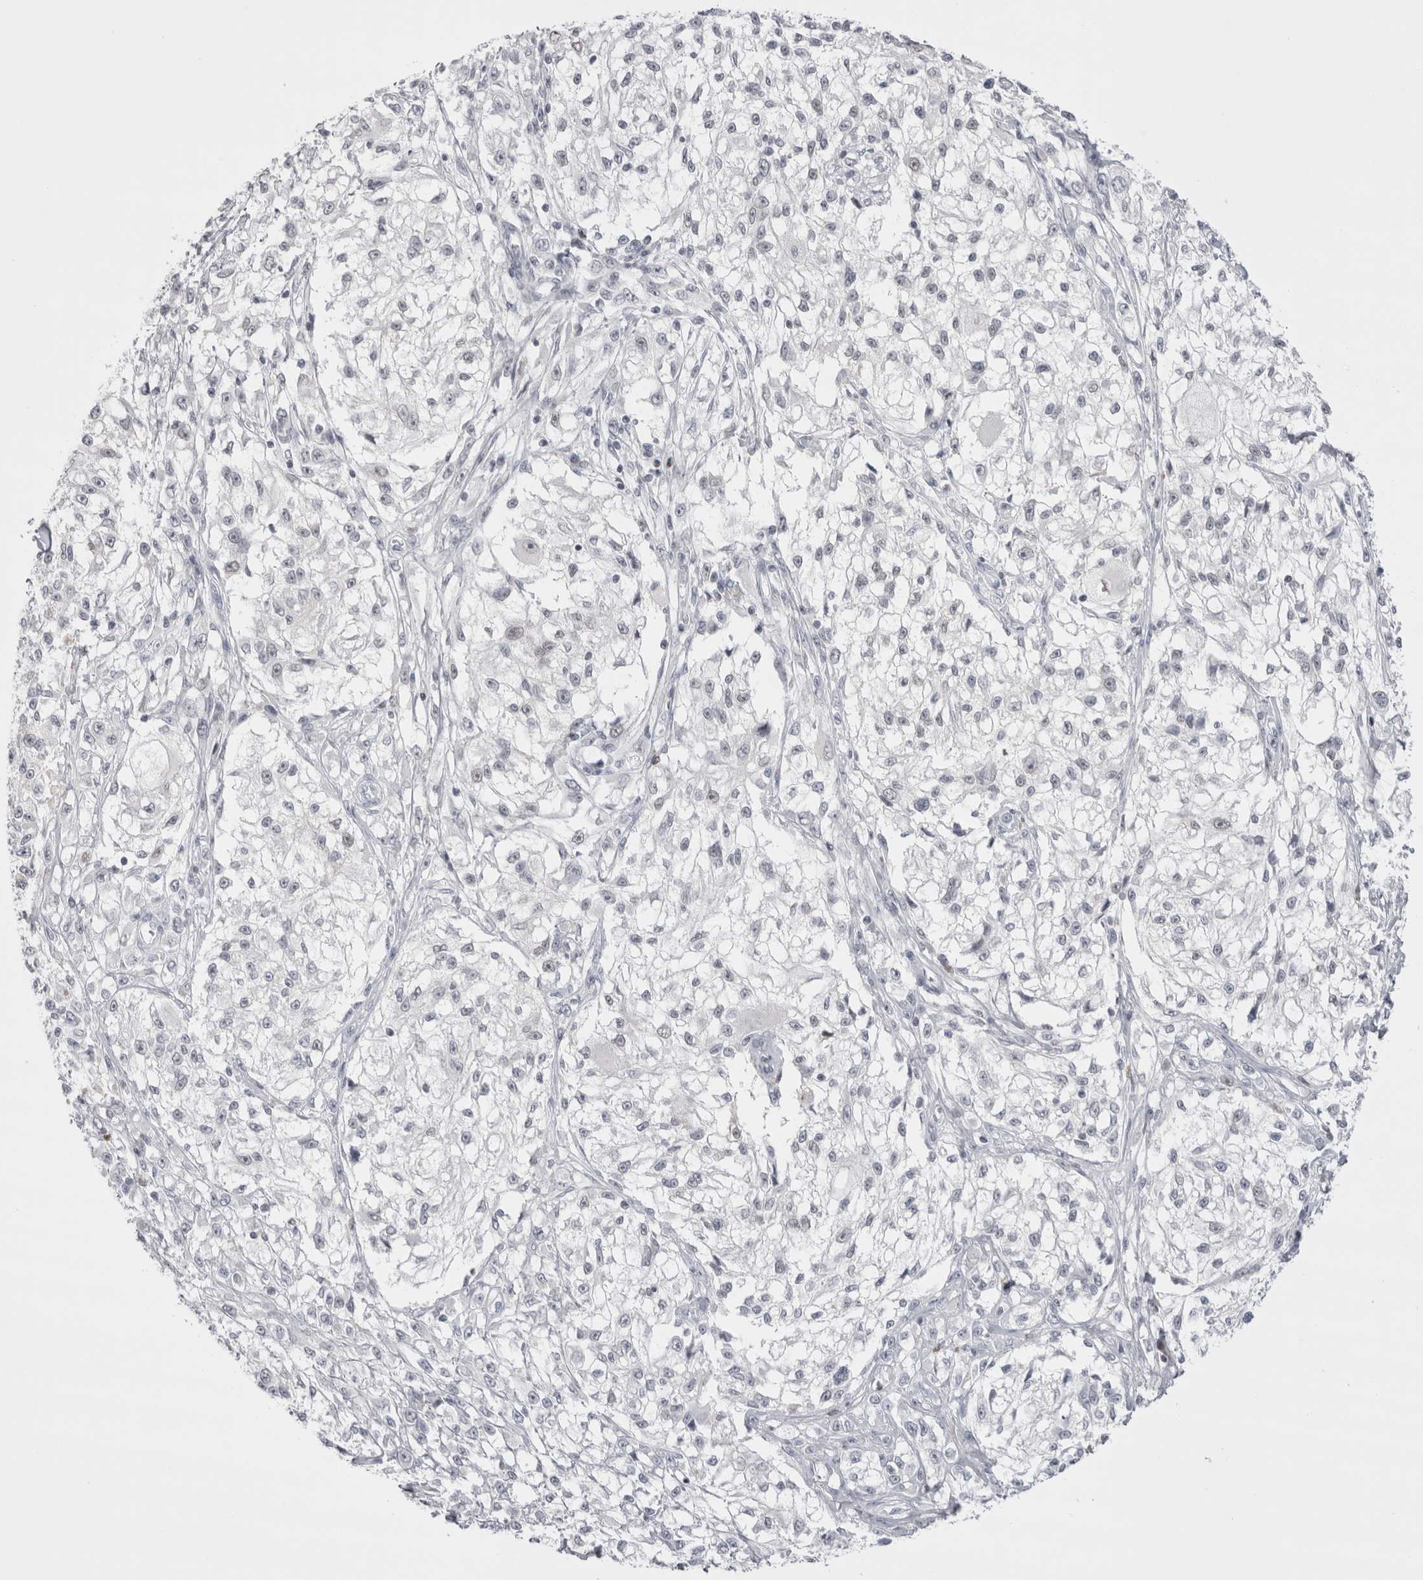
{"staining": {"intensity": "negative", "quantity": "none", "location": "none"}, "tissue": "melanoma", "cell_type": "Tumor cells", "image_type": "cancer", "snomed": [{"axis": "morphology", "description": "Malignant melanoma, NOS"}, {"axis": "topography", "description": "Skin of head"}], "caption": "DAB (3,3'-diaminobenzidine) immunohistochemical staining of melanoma exhibits no significant staining in tumor cells.", "gene": "FNDC8", "patient": {"sex": "male", "age": 83}}